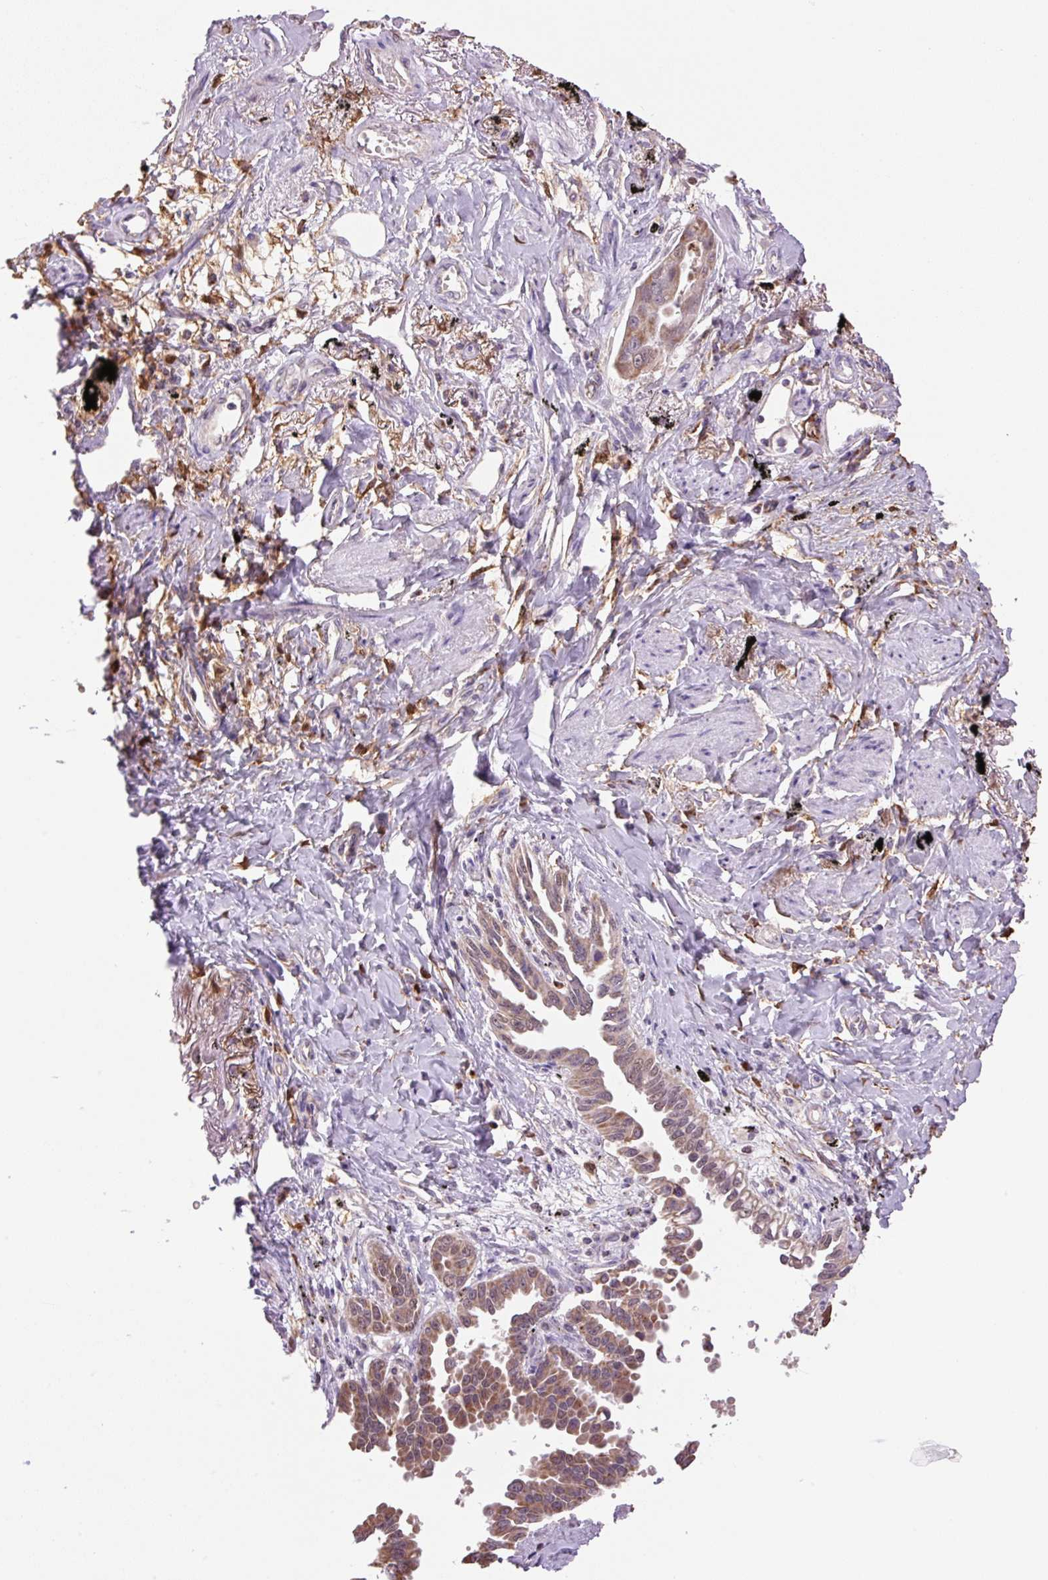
{"staining": {"intensity": "moderate", "quantity": ">75%", "location": "cytoplasmic/membranous,nuclear"}, "tissue": "lung cancer", "cell_type": "Tumor cells", "image_type": "cancer", "snomed": [{"axis": "morphology", "description": "Adenocarcinoma, NOS"}, {"axis": "topography", "description": "Lung"}], "caption": "Immunohistochemical staining of lung cancer (adenocarcinoma) exhibits medium levels of moderate cytoplasmic/membranous and nuclear positivity in approximately >75% of tumor cells. Ihc stains the protein of interest in brown and the nuclei are stained blue.", "gene": "SGF29", "patient": {"sex": "male", "age": 67}}